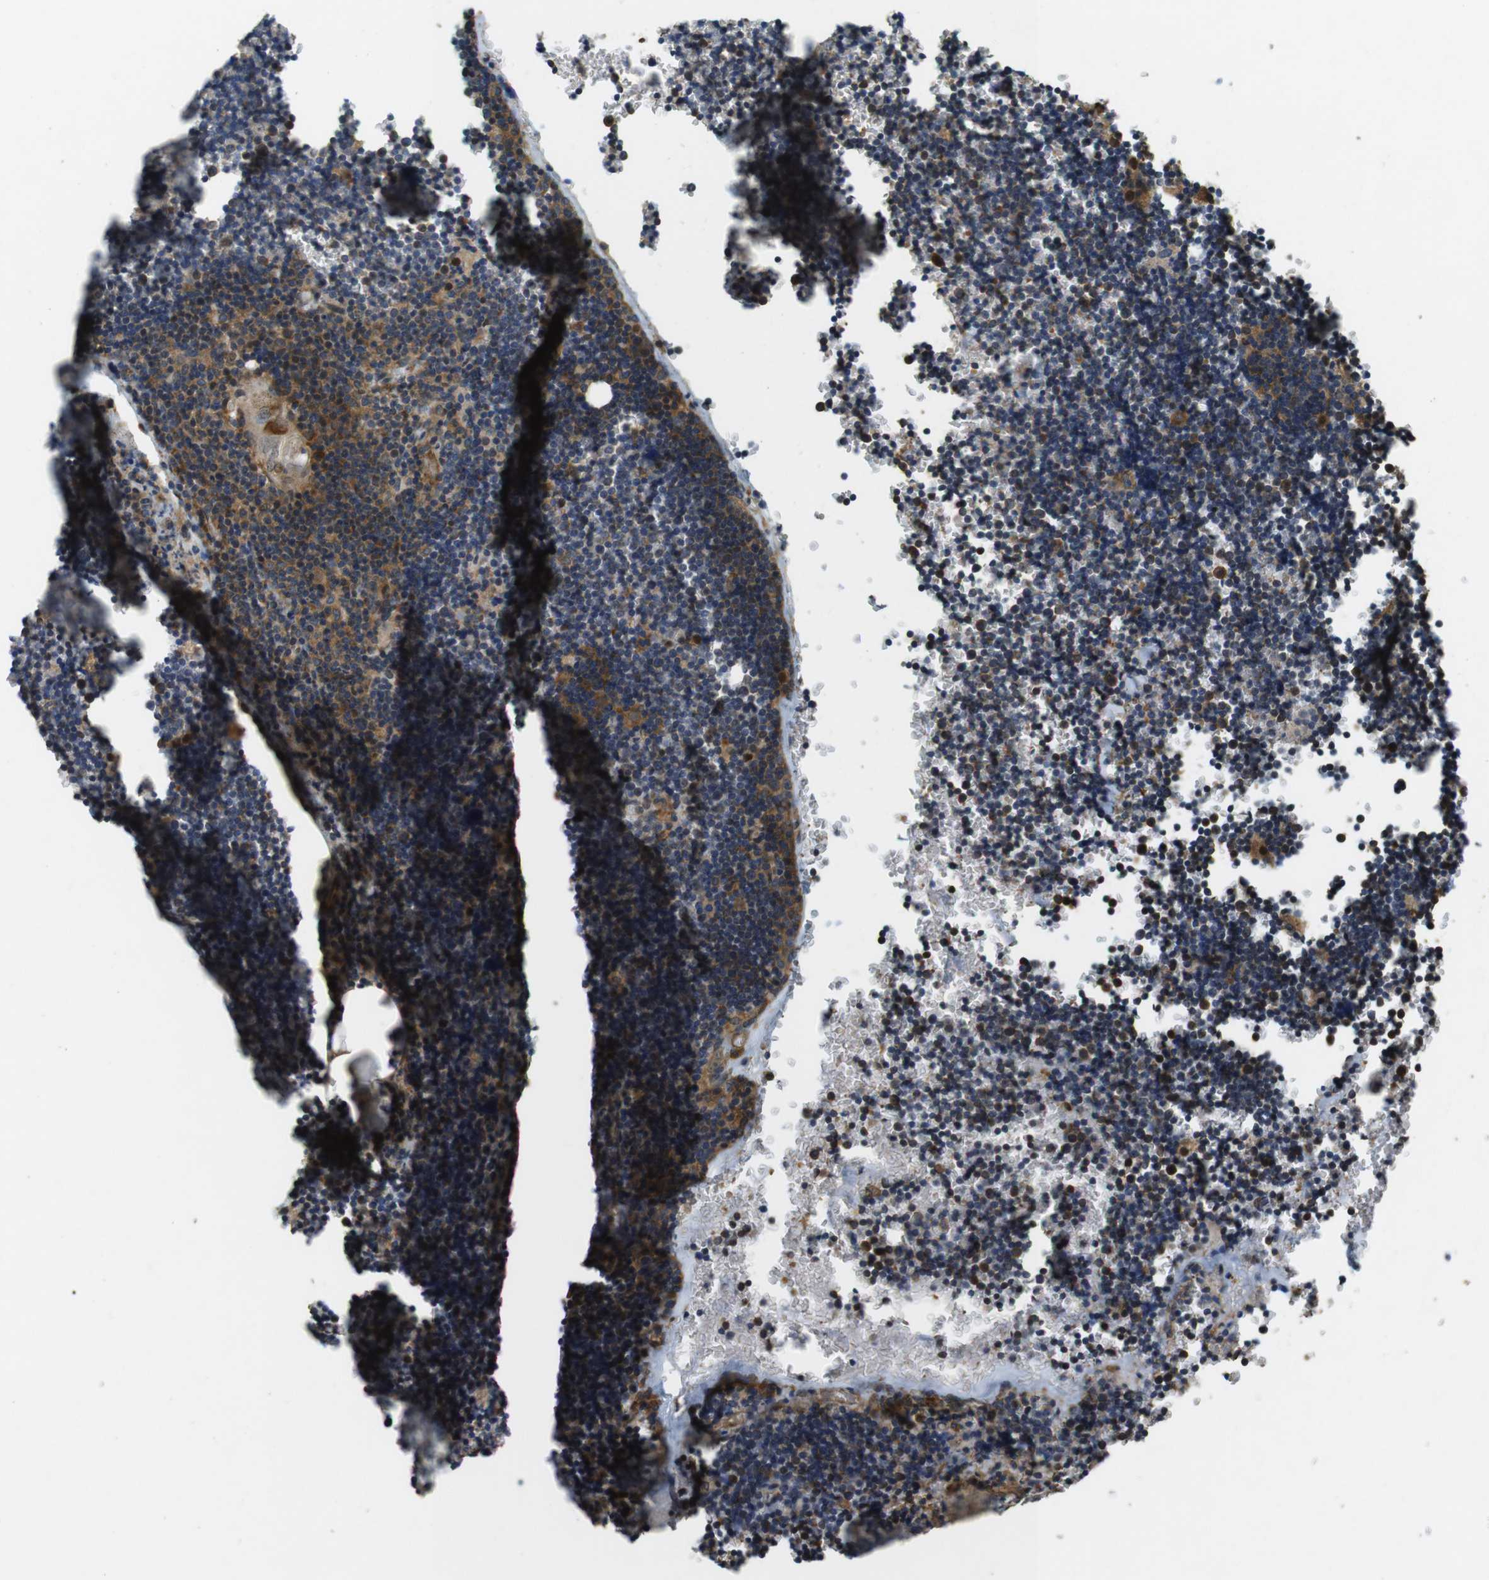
{"staining": {"intensity": "moderate", "quantity": ">75%", "location": "cytoplasmic/membranous"}, "tissue": "lymph node", "cell_type": "Germinal center cells", "image_type": "normal", "snomed": [{"axis": "morphology", "description": "Normal tissue, NOS"}, {"axis": "topography", "description": "Lymph node"}], "caption": "An immunohistochemistry (IHC) histopathology image of normal tissue is shown. Protein staining in brown highlights moderate cytoplasmic/membranous positivity in lymph node within germinal center cells.", "gene": "BNIP3", "patient": {"sex": "male", "age": 33}}